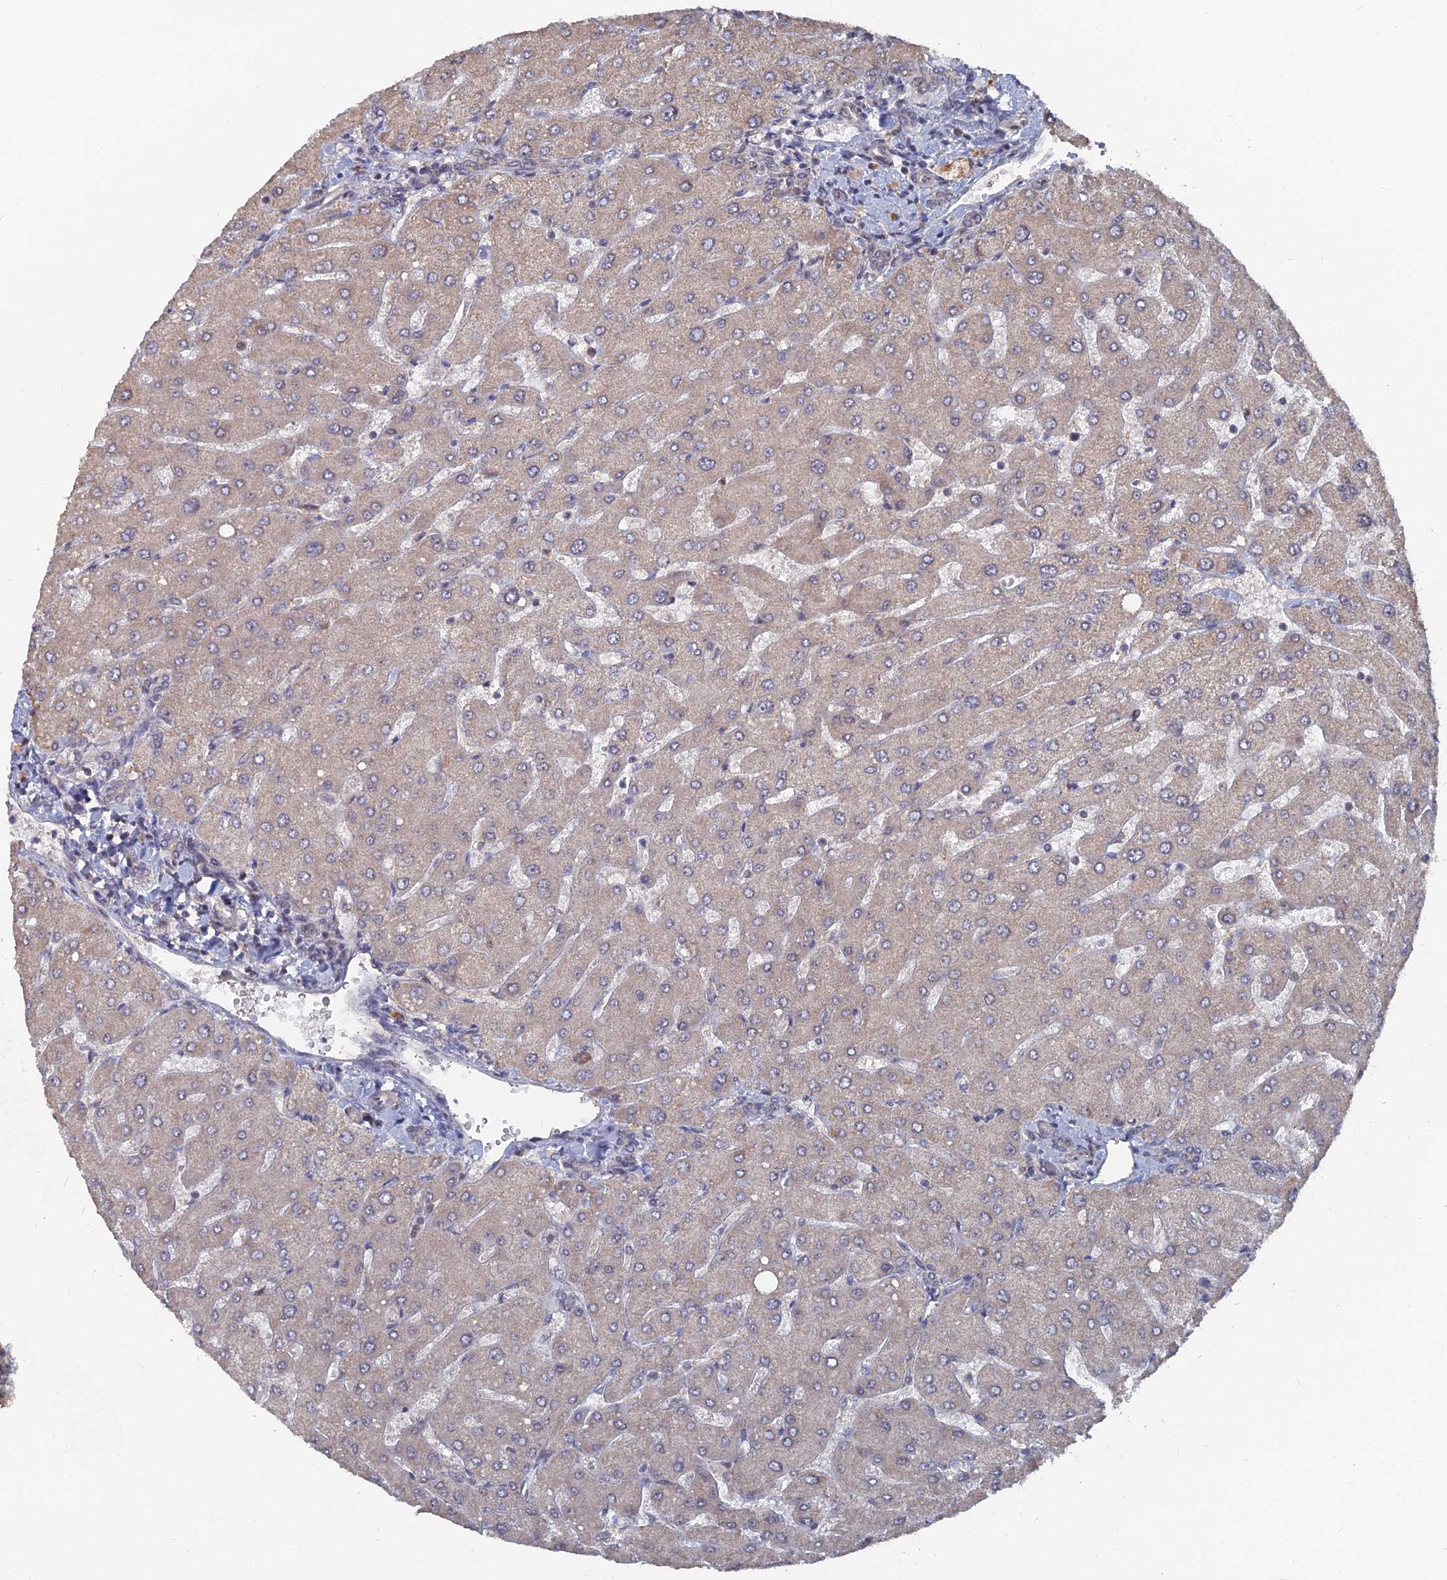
{"staining": {"intensity": "weak", "quantity": "<25%", "location": "cytoplasmic/membranous"}, "tissue": "liver", "cell_type": "Cholangiocytes", "image_type": "normal", "snomed": [{"axis": "morphology", "description": "Normal tissue, NOS"}, {"axis": "topography", "description": "Liver"}], "caption": "This micrograph is of unremarkable liver stained with immunohistochemistry to label a protein in brown with the nuclei are counter-stained blue. There is no expression in cholangiocytes.", "gene": "CCNP", "patient": {"sex": "male", "age": 55}}